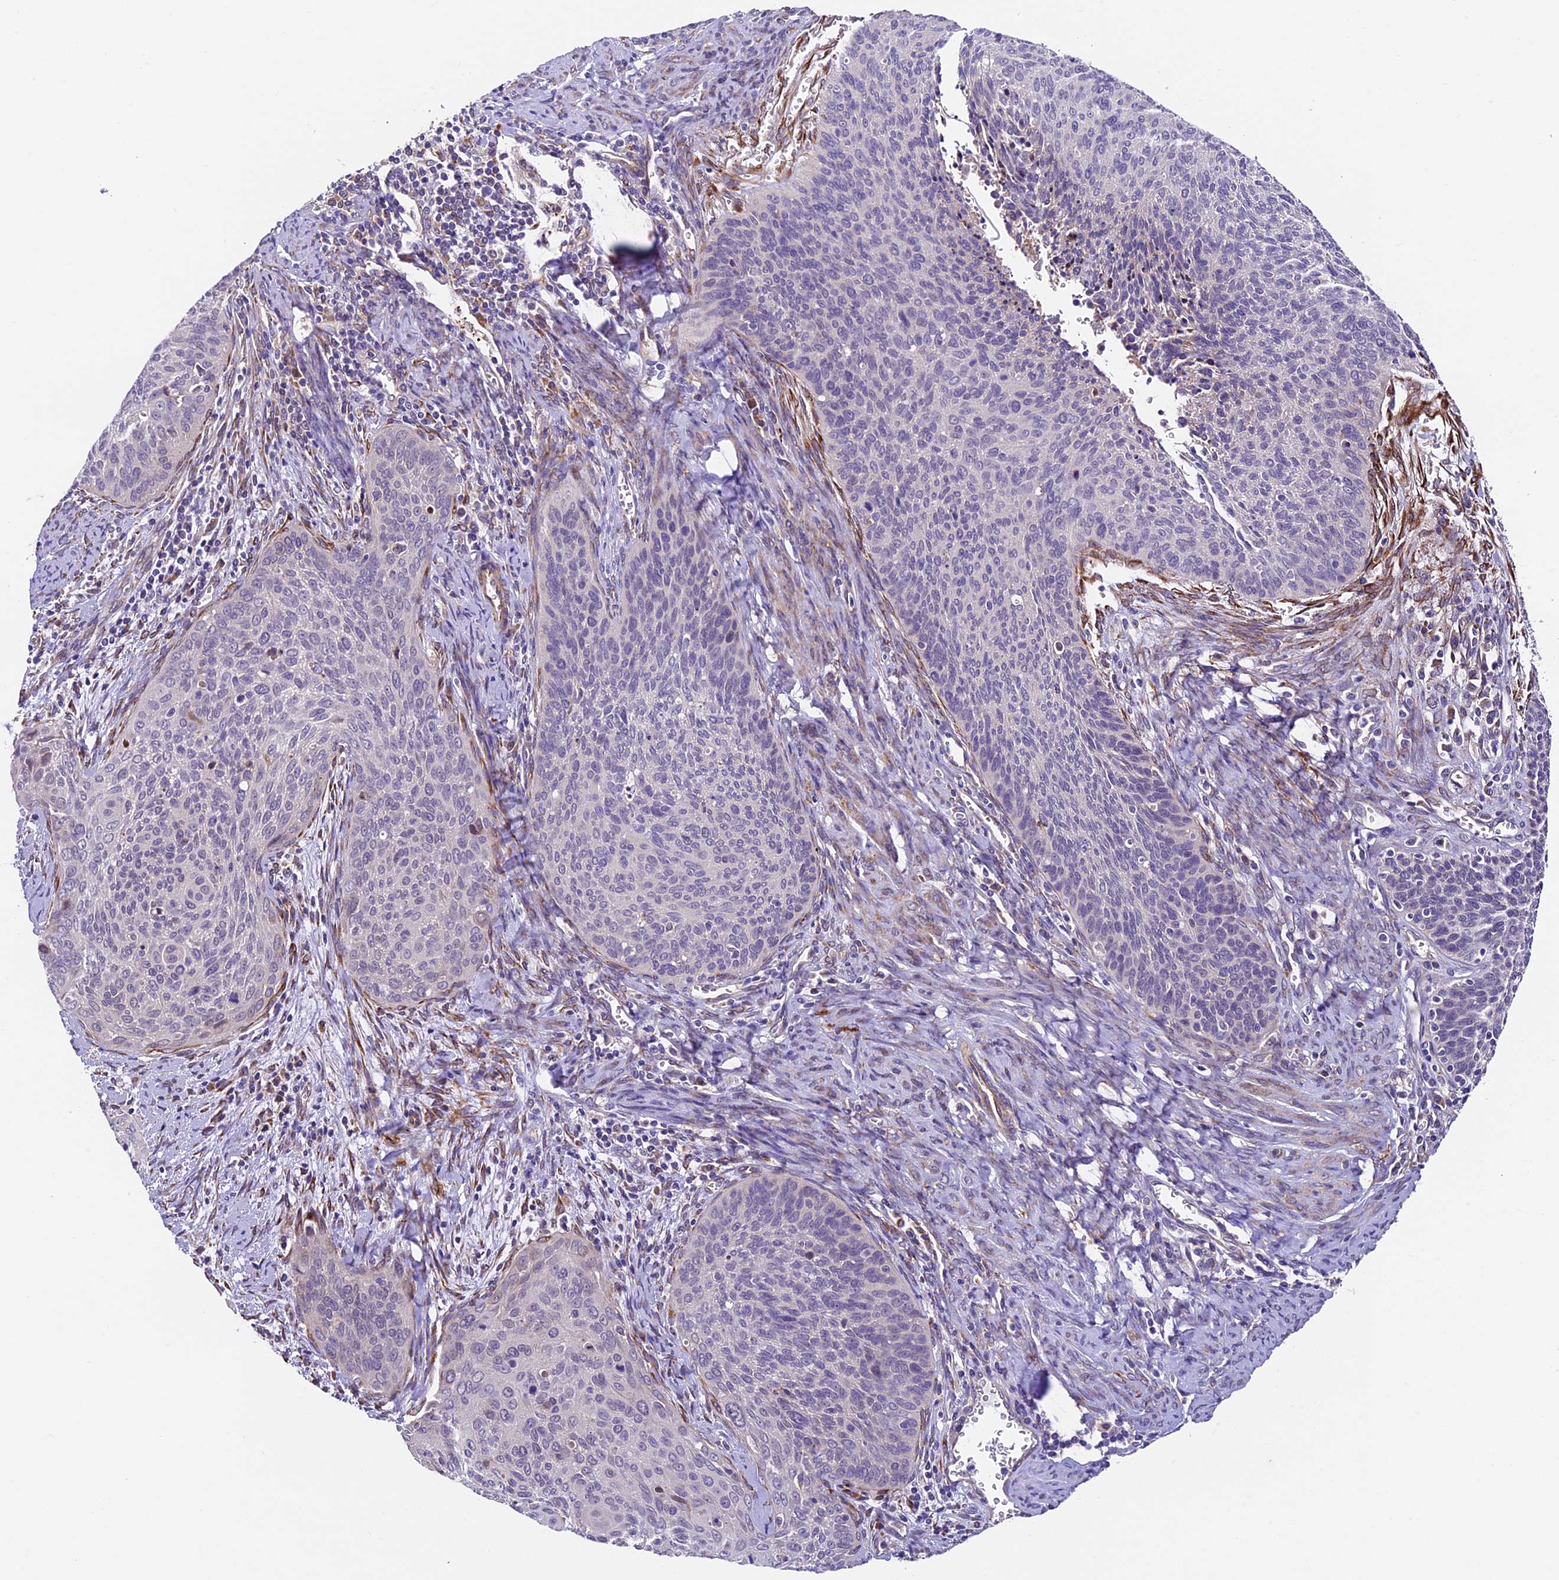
{"staining": {"intensity": "negative", "quantity": "none", "location": "none"}, "tissue": "cervical cancer", "cell_type": "Tumor cells", "image_type": "cancer", "snomed": [{"axis": "morphology", "description": "Squamous cell carcinoma, NOS"}, {"axis": "topography", "description": "Cervix"}], "caption": "A micrograph of human cervical squamous cell carcinoma is negative for staining in tumor cells.", "gene": "LSM7", "patient": {"sex": "female", "age": 55}}